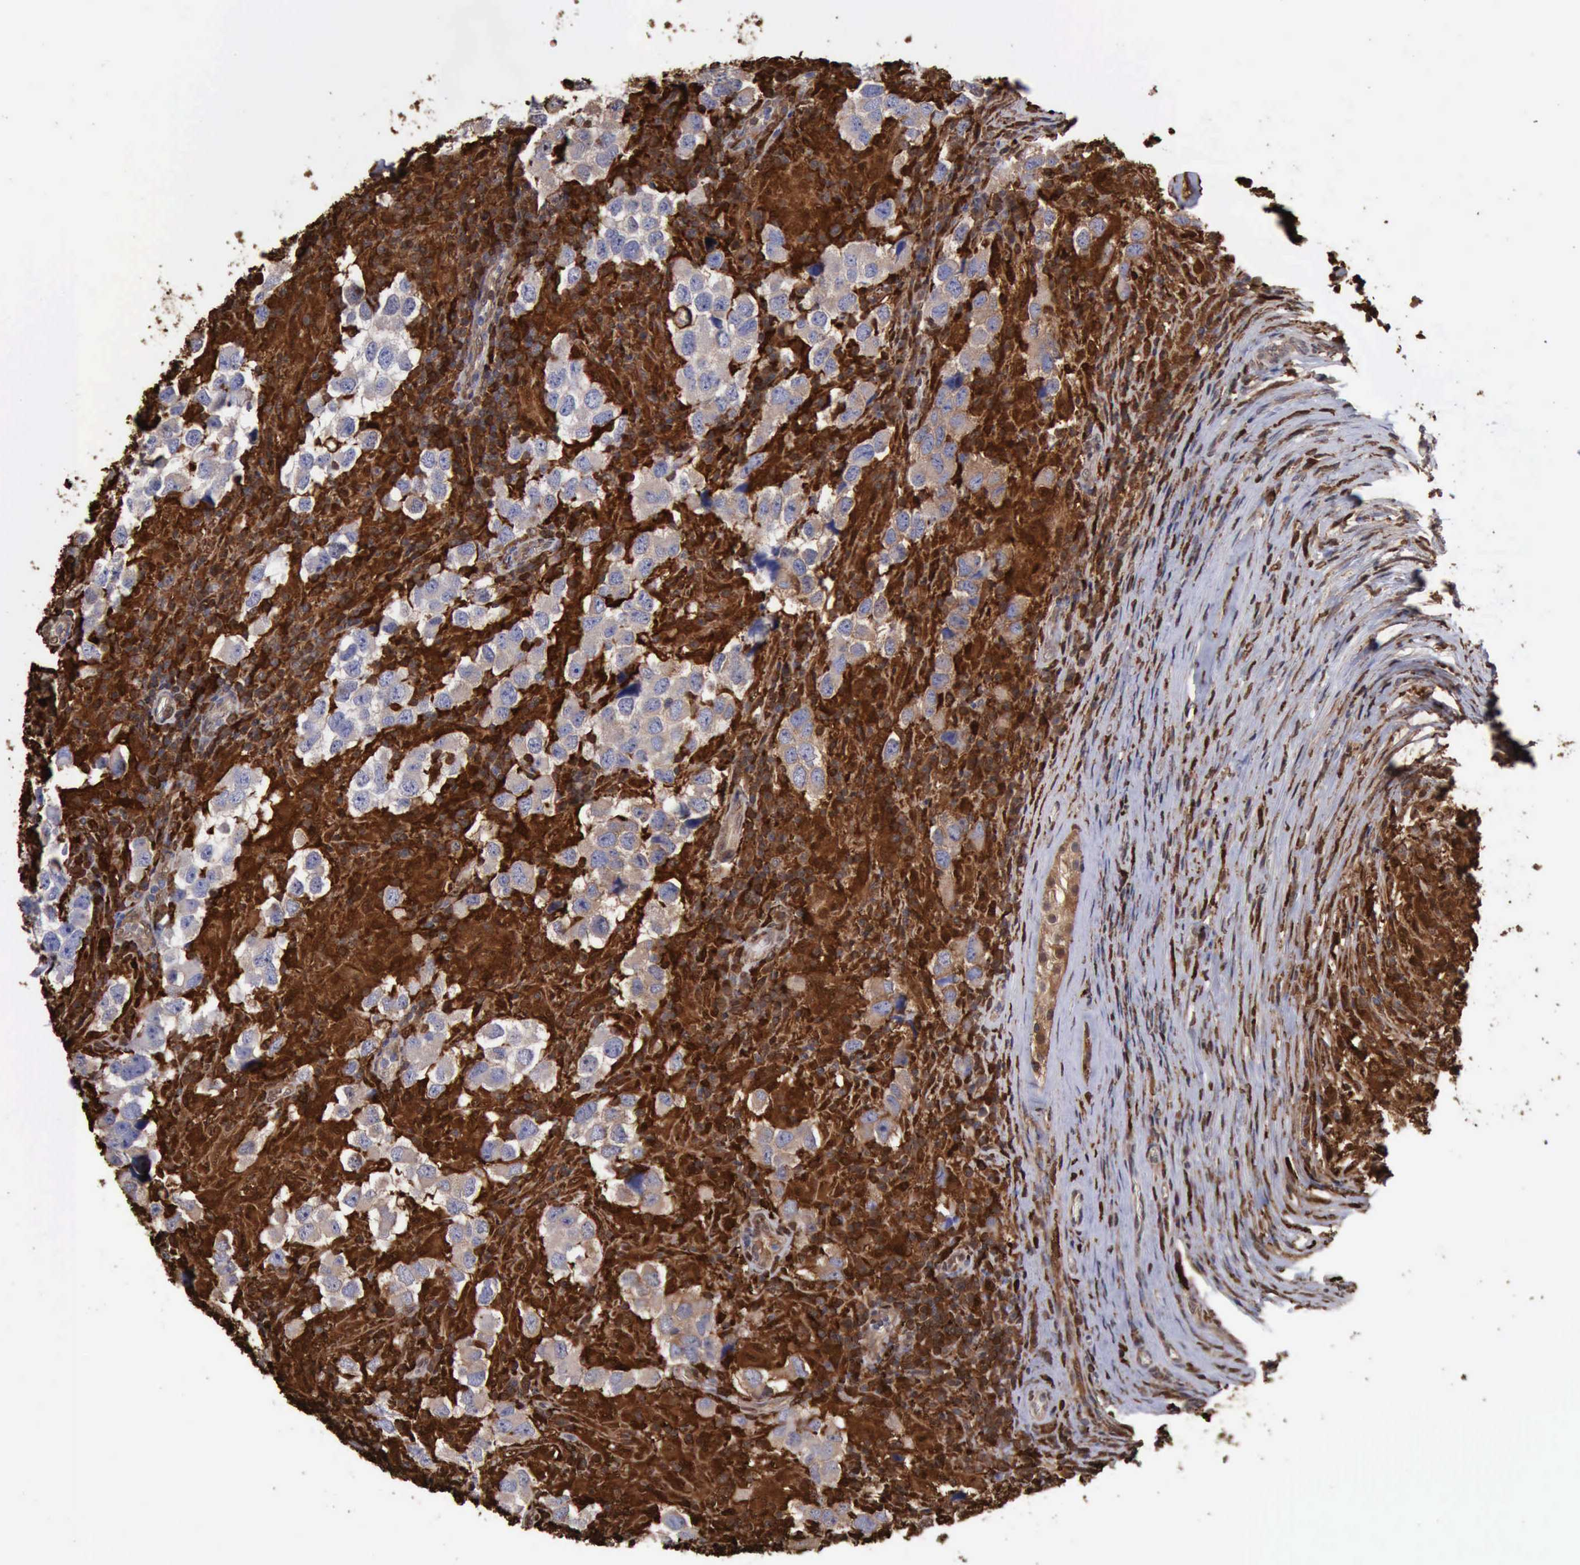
{"staining": {"intensity": "negative", "quantity": "none", "location": "none"}, "tissue": "testis cancer", "cell_type": "Tumor cells", "image_type": "cancer", "snomed": [{"axis": "morphology", "description": "Carcinoma, Embryonal, NOS"}, {"axis": "topography", "description": "Testis"}], "caption": "This is an immunohistochemistry histopathology image of testis cancer (embryonal carcinoma). There is no expression in tumor cells.", "gene": "STAT1", "patient": {"sex": "male", "age": 21}}